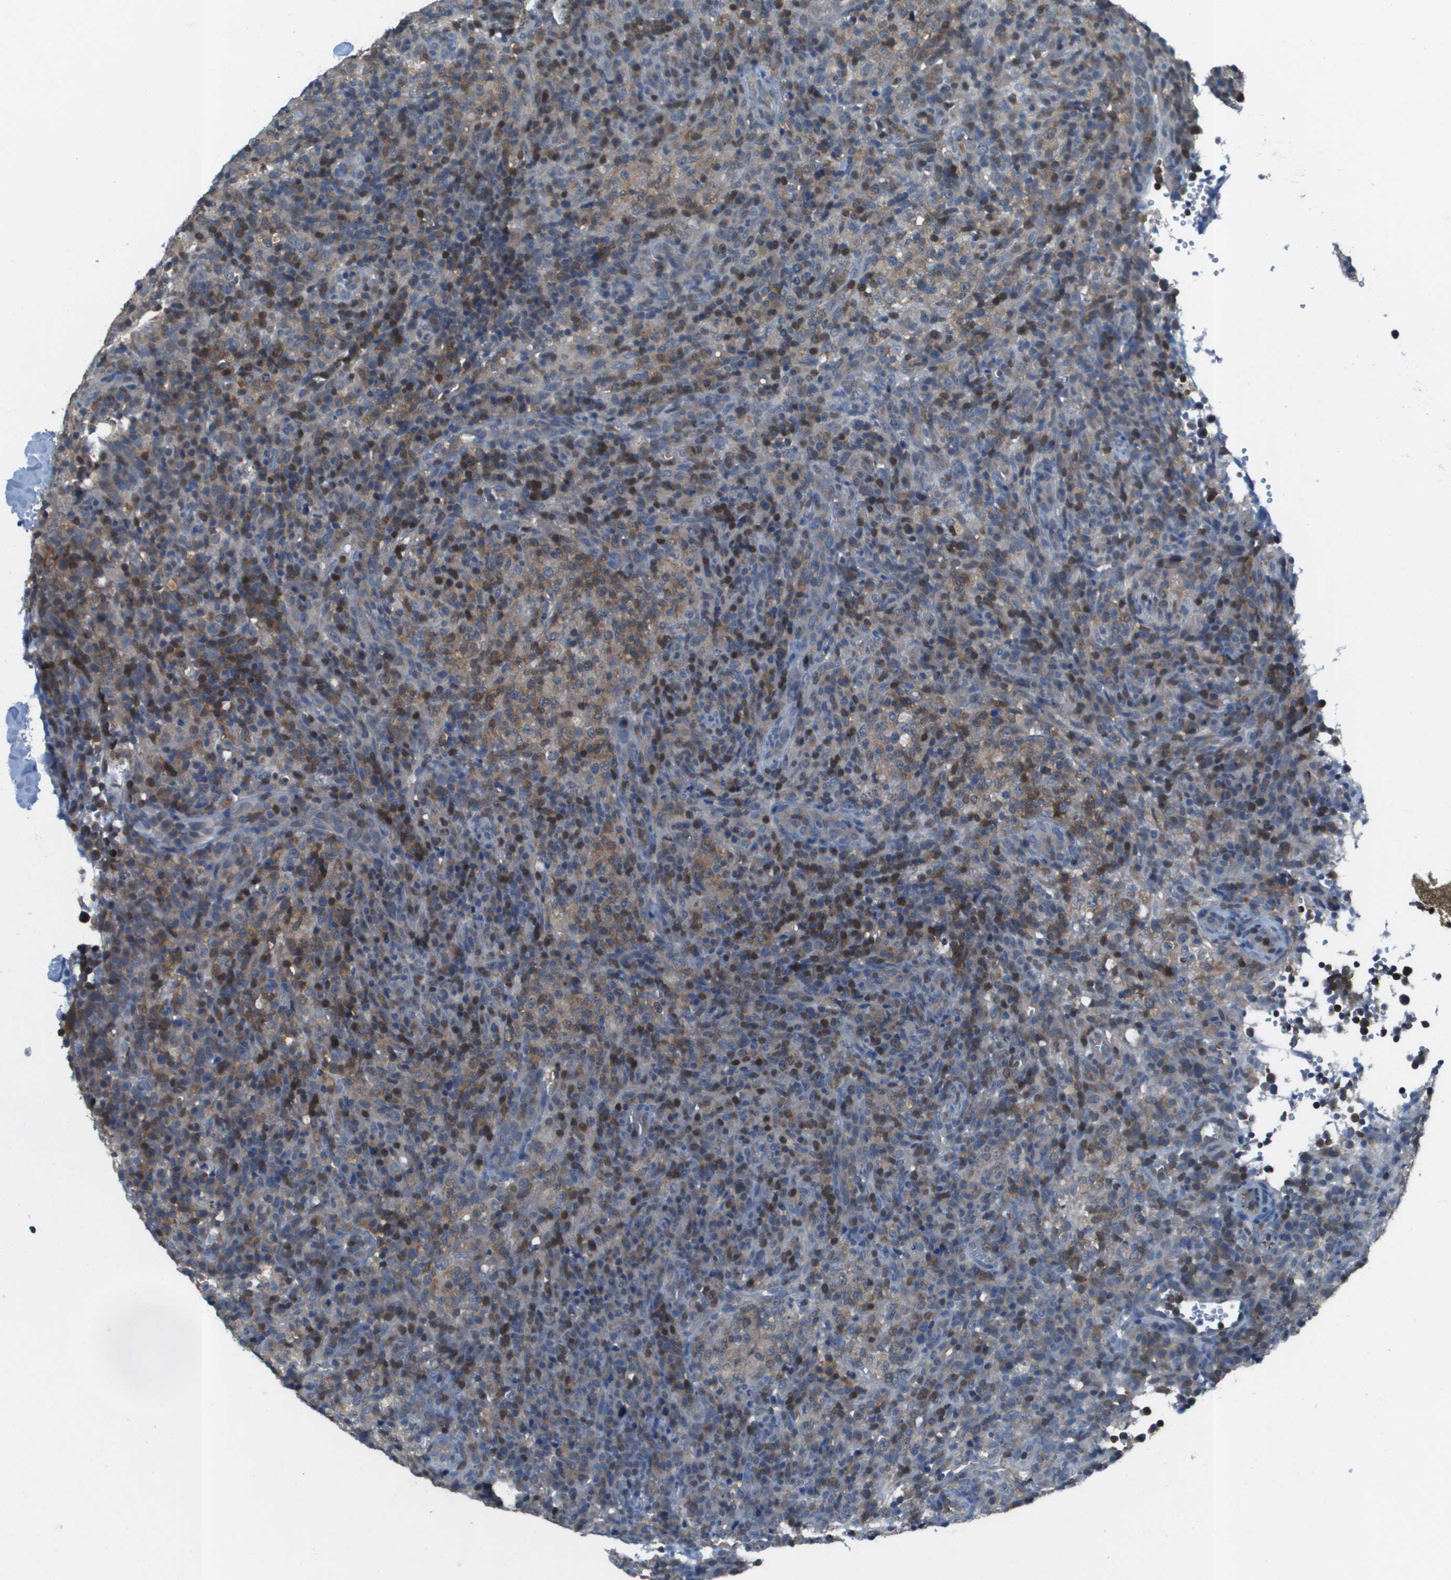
{"staining": {"intensity": "moderate", "quantity": "25%-75%", "location": "cytoplasmic/membranous"}, "tissue": "lymphoma", "cell_type": "Tumor cells", "image_type": "cancer", "snomed": [{"axis": "morphology", "description": "Malignant lymphoma, non-Hodgkin's type, High grade"}, {"axis": "topography", "description": "Lymph node"}], "caption": "Immunohistochemical staining of human lymphoma exhibits moderate cytoplasmic/membranous protein expression in approximately 25%-75% of tumor cells.", "gene": "CAMK4", "patient": {"sex": "female", "age": 76}}